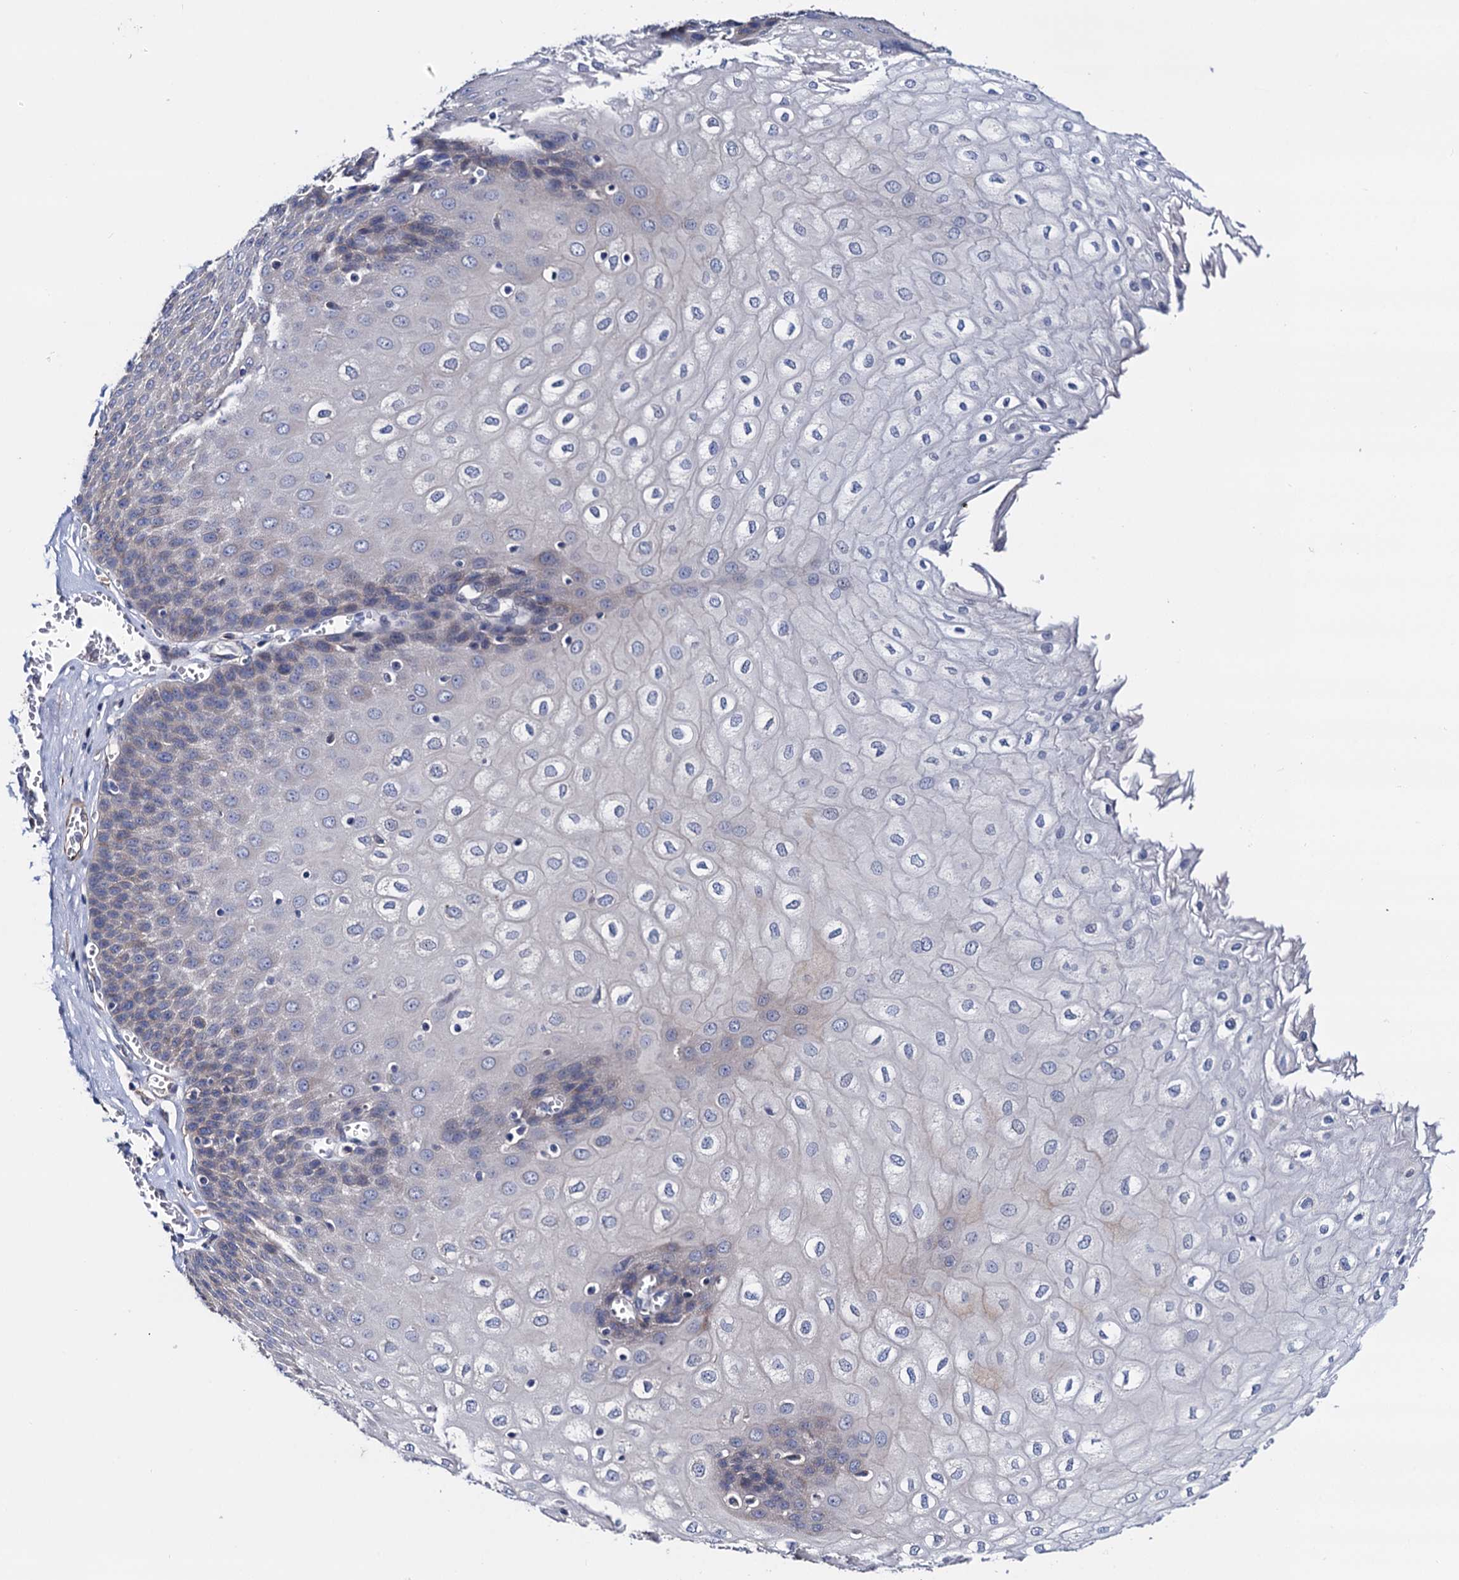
{"staining": {"intensity": "moderate", "quantity": "25%-75%", "location": "cytoplasmic/membranous"}, "tissue": "esophagus", "cell_type": "Squamous epithelial cells", "image_type": "normal", "snomed": [{"axis": "morphology", "description": "Normal tissue, NOS"}, {"axis": "topography", "description": "Esophagus"}], "caption": "A micrograph showing moderate cytoplasmic/membranous expression in approximately 25%-75% of squamous epithelial cells in benign esophagus, as visualized by brown immunohistochemical staining.", "gene": "ZDHHC18", "patient": {"sex": "male", "age": 60}}